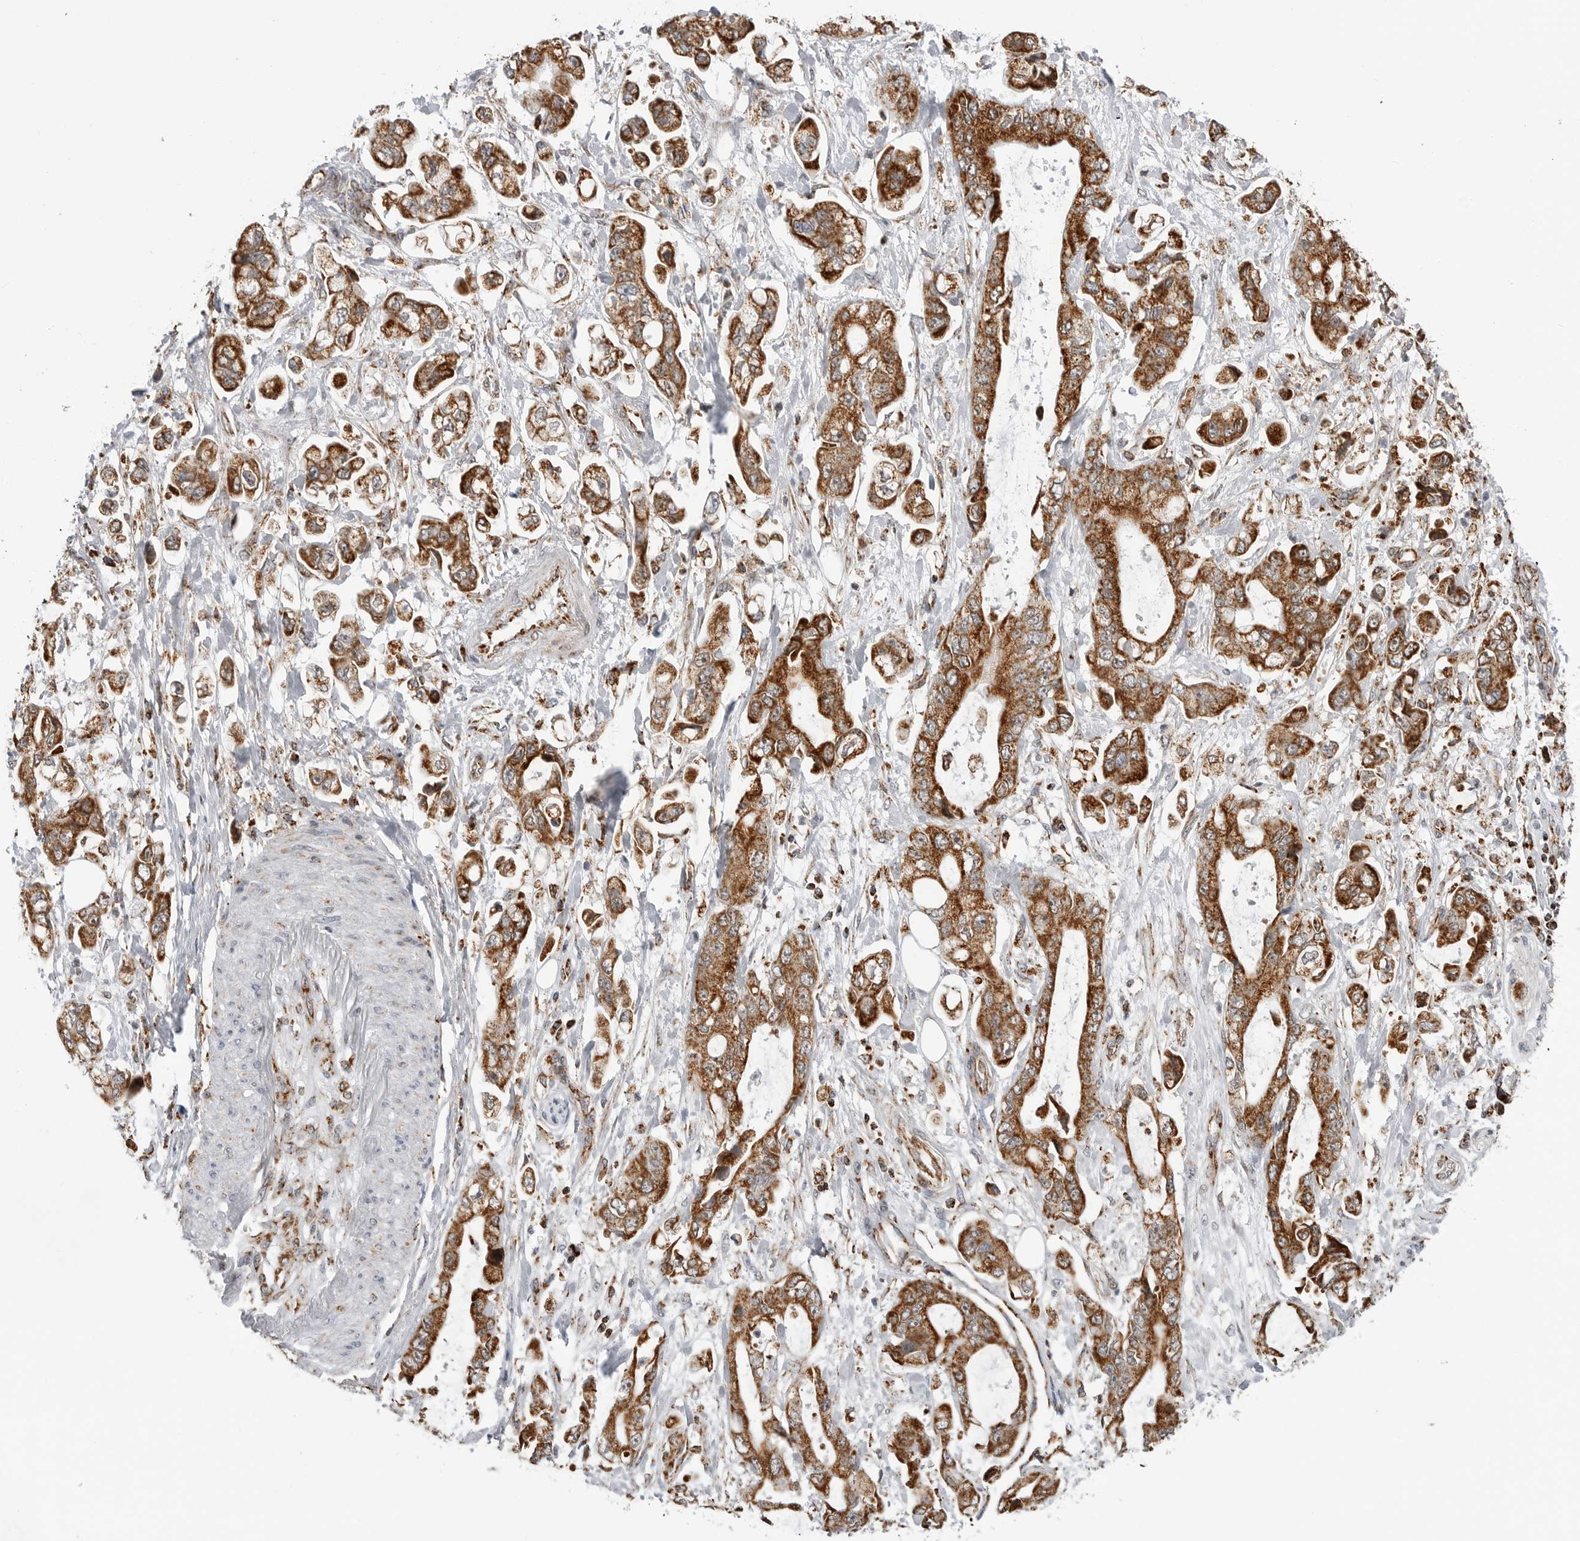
{"staining": {"intensity": "strong", "quantity": ">75%", "location": "cytoplasmic/membranous"}, "tissue": "stomach cancer", "cell_type": "Tumor cells", "image_type": "cancer", "snomed": [{"axis": "morphology", "description": "Normal tissue, NOS"}, {"axis": "morphology", "description": "Adenocarcinoma, NOS"}, {"axis": "topography", "description": "Stomach"}], "caption": "Immunohistochemistry (IHC) of adenocarcinoma (stomach) displays high levels of strong cytoplasmic/membranous staining in about >75% of tumor cells.", "gene": "COX5A", "patient": {"sex": "male", "age": 62}}